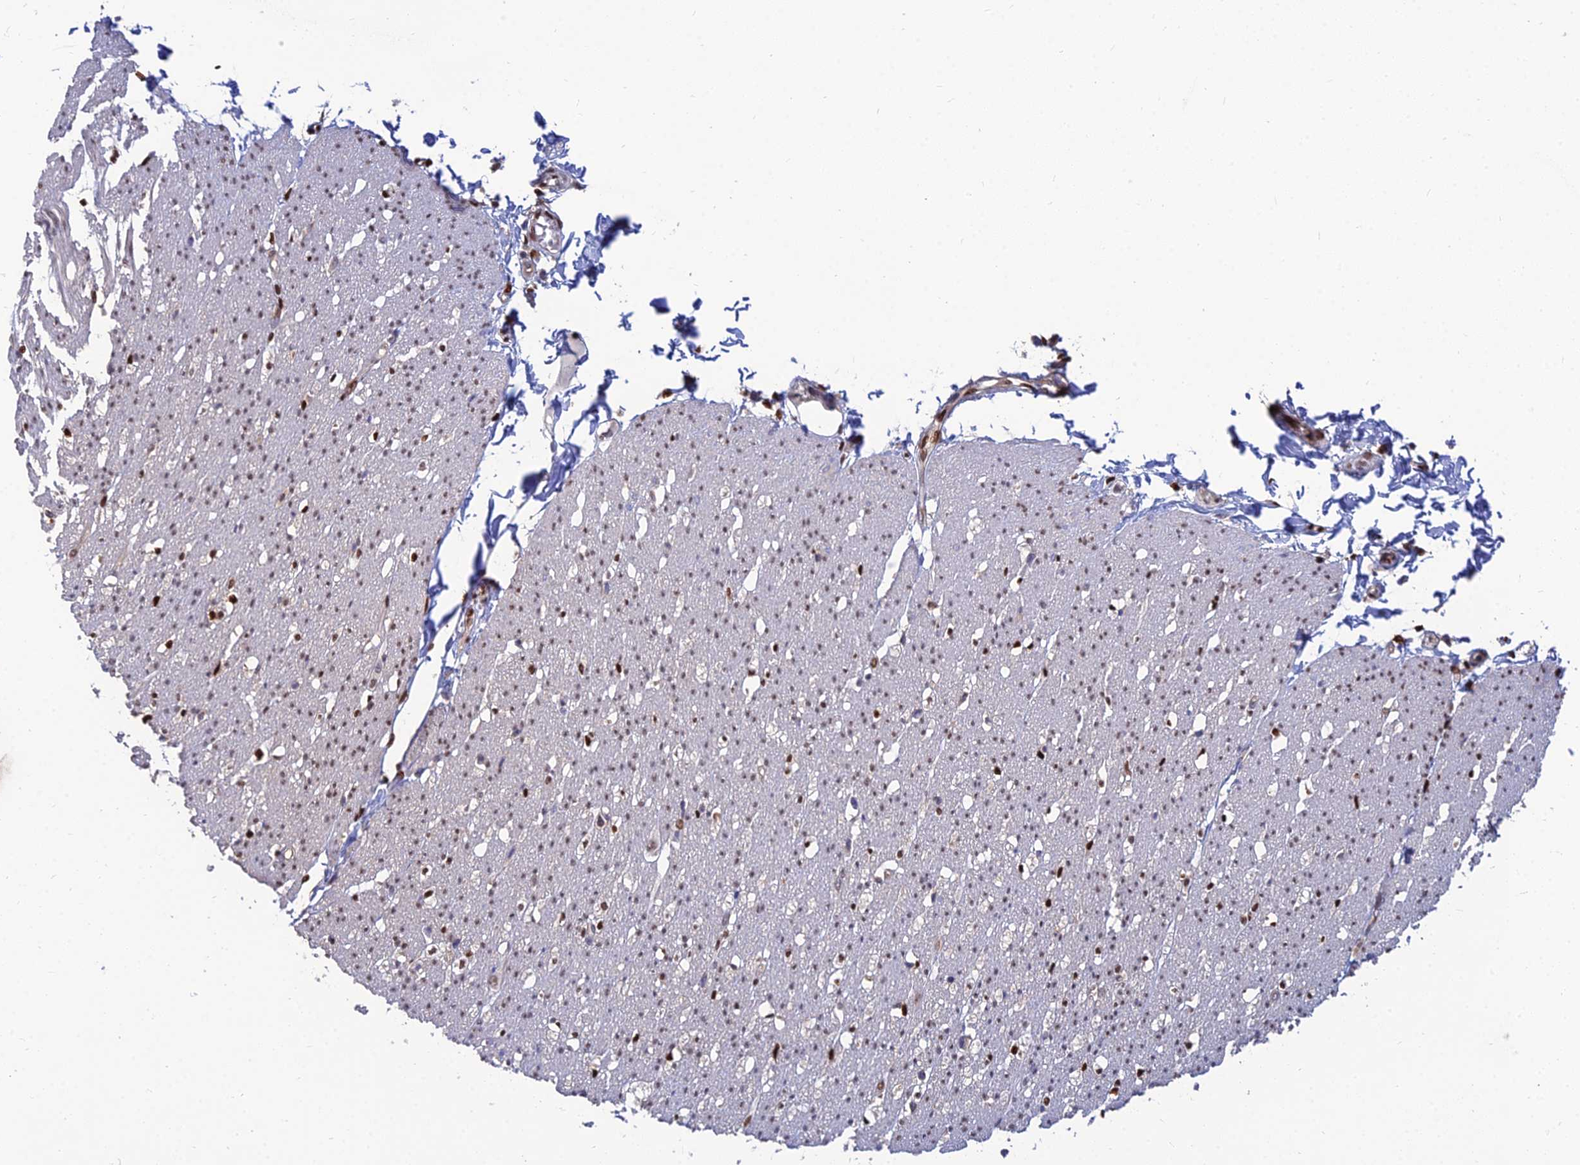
{"staining": {"intensity": "moderate", "quantity": "25%-75%", "location": "nuclear"}, "tissue": "smooth muscle", "cell_type": "Smooth muscle cells", "image_type": "normal", "snomed": [{"axis": "morphology", "description": "Normal tissue, NOS"}, {"axis": "morphology", "description": "Adenocarcinoma, NOS"}, {"axis": "topography", "description": "Colon"}, {"axis": "topography", "description": "Peripheral nerve tissue"}], "caption": "Smooth muscle was stained to show a protein in brown. There is medium levels of moderate nuclear positivity in about 25%-75% of smooth muscle cells.", "gene": "DNPEP", "patient": {"sex": "male", "age": 14}}